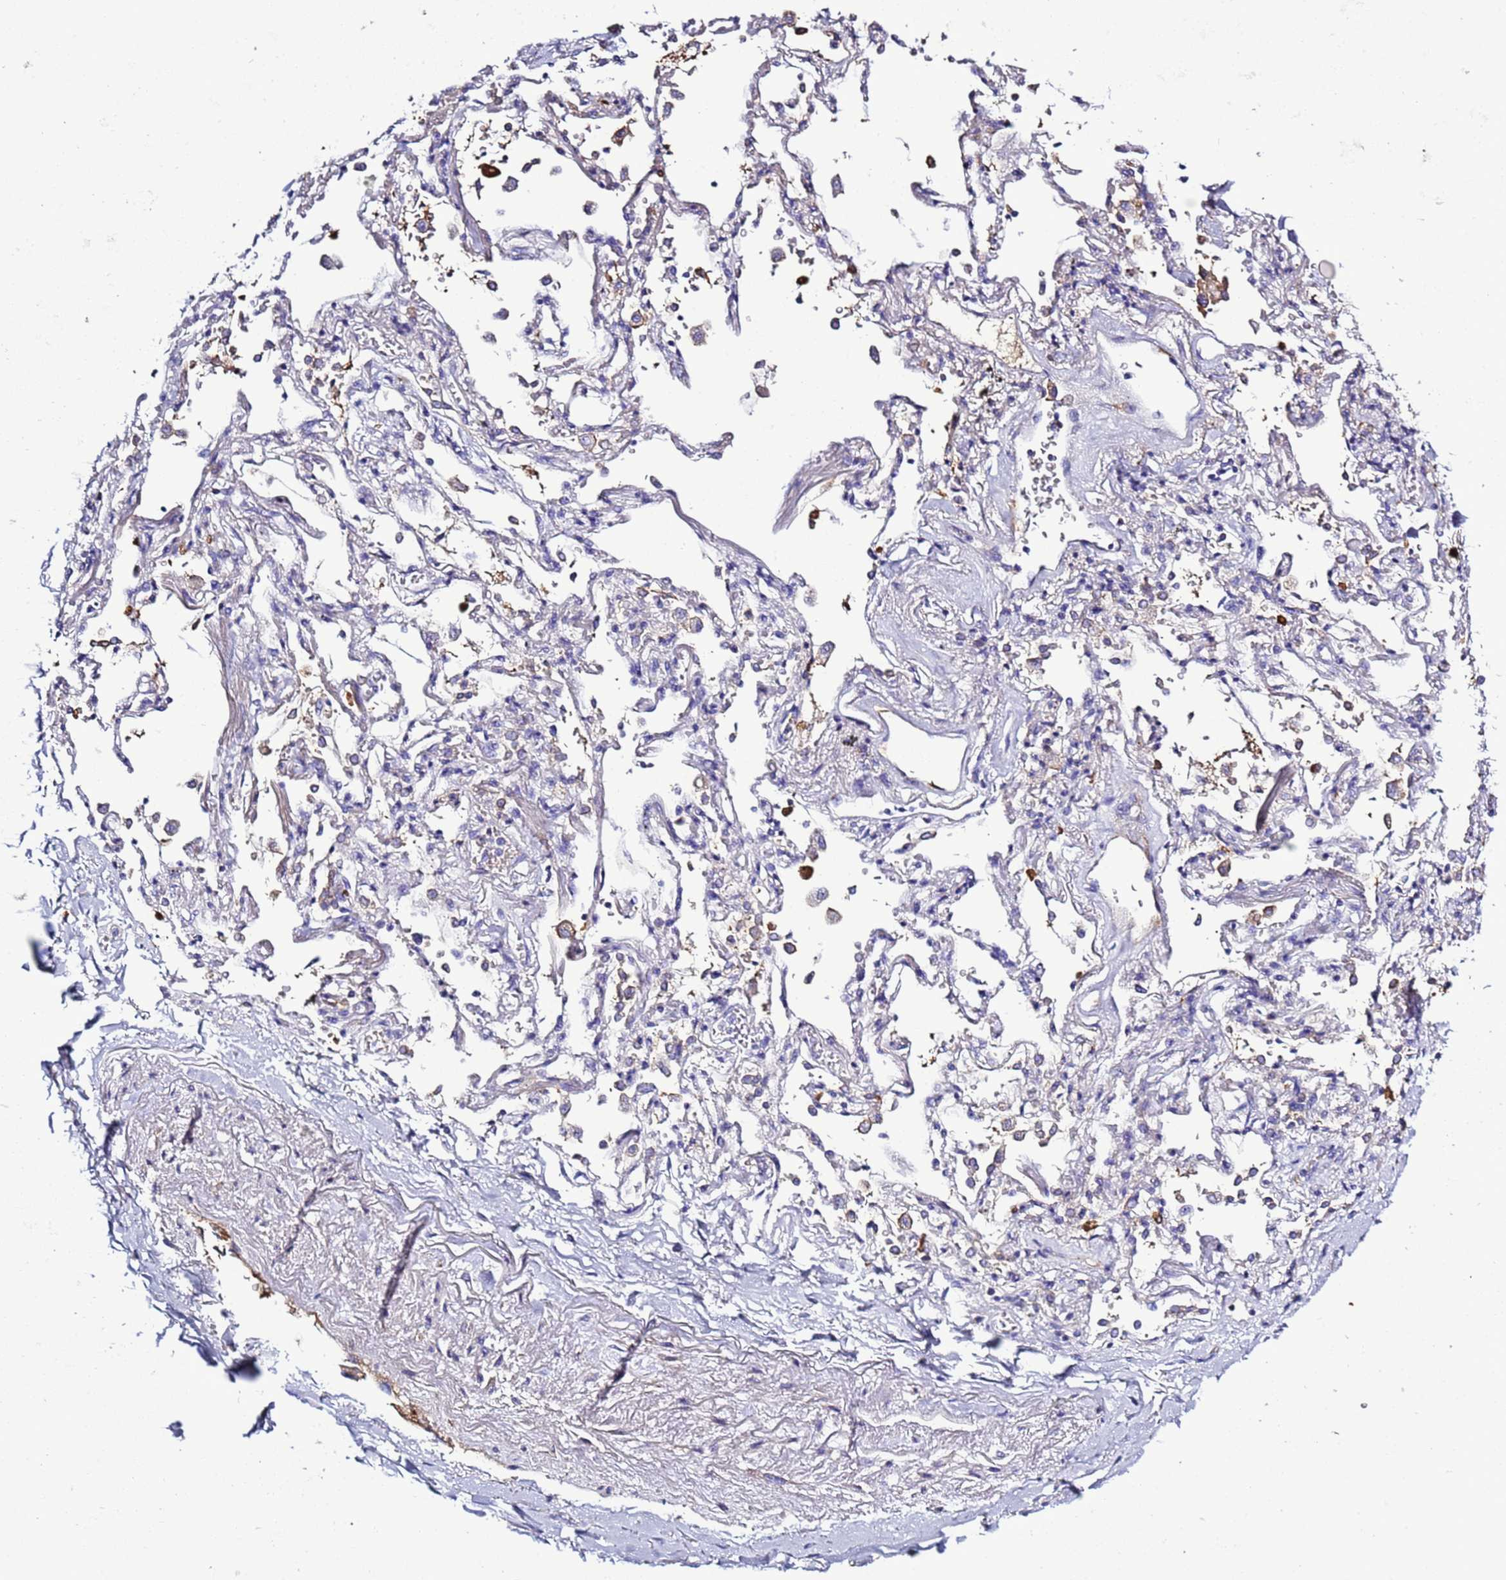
{"staining": {"intensity": "negative", "quantity": "none", "location": "none"}, "tissue": "adipose tissue", "cell_type": "Adipocytes", "image_type": "normal", "snomed": [{"axis": "morphology", "description": "Normal tissue, NOS"}, {"axis": "topography", "description": "Cartilage tissue"}], "caption": "This histopathology image is of benign adipose tissue stained with immunohistochemistry to label a protein in brown with the nuclei are counter-stained blue. There is no staining in adipocytes.", "gene": "C4orf46", "patient": {"sex": "male", "age": 73}}